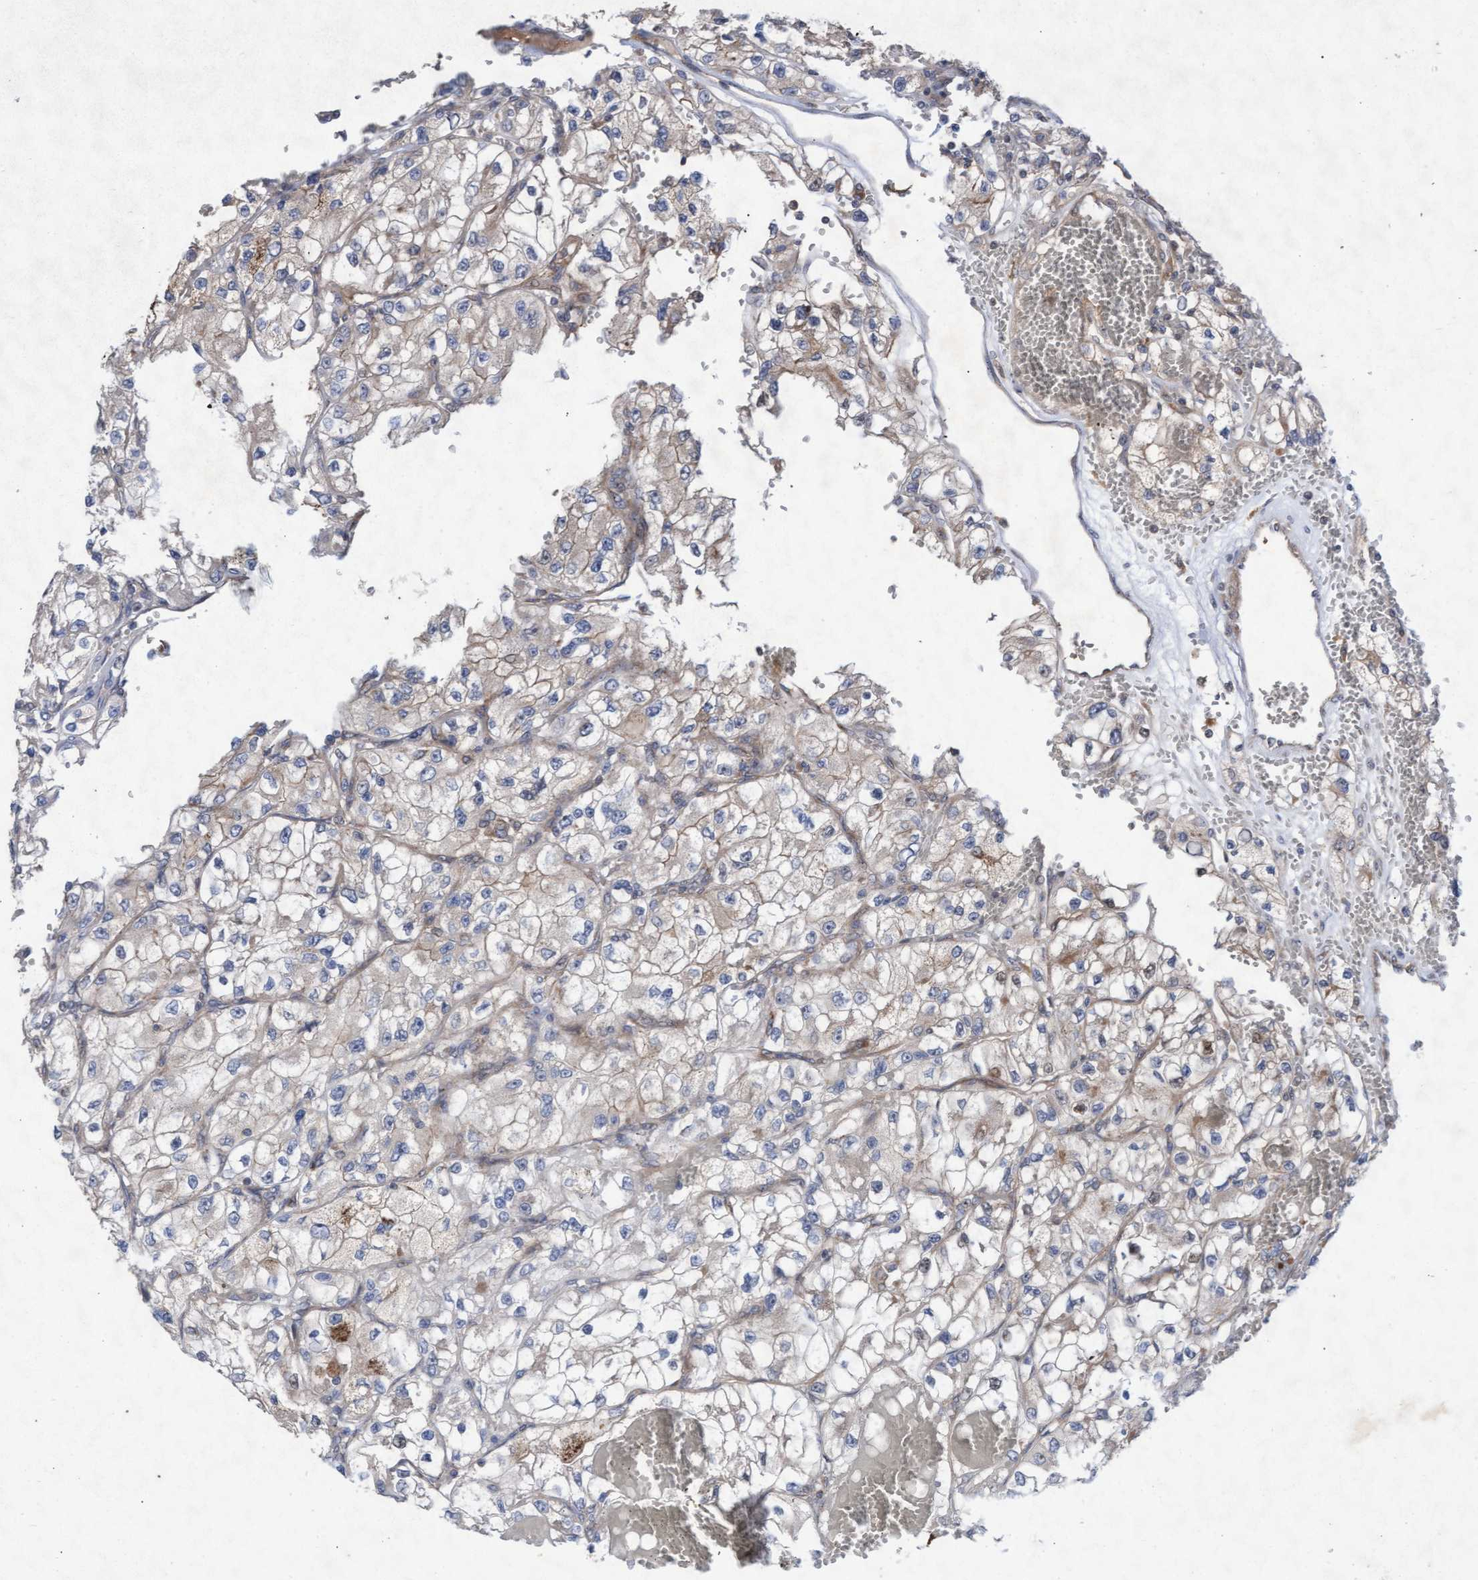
{"staining": {"intensity": "weak", "quantity": "25%-75%", "location": "cytoplasmic/membranous"}, "tissue": "renal cancer", "cell_type": "Tumor cells", "image_type": "cancer", "snomed": [{"axis": "morphology", "description": "Adenocarcinoma, NOS"}, {"axis": "topography", "description": "Kidney"}], "caption": "Immunohistochemical staining of human adenocarcinoma (renal) exhibits low levels of weak cytoplasmic/membranous positivity in about 25%-75% of tumor cells.", "gene": "ABCF2", "patient": {"sex": "female", "age": 57}}